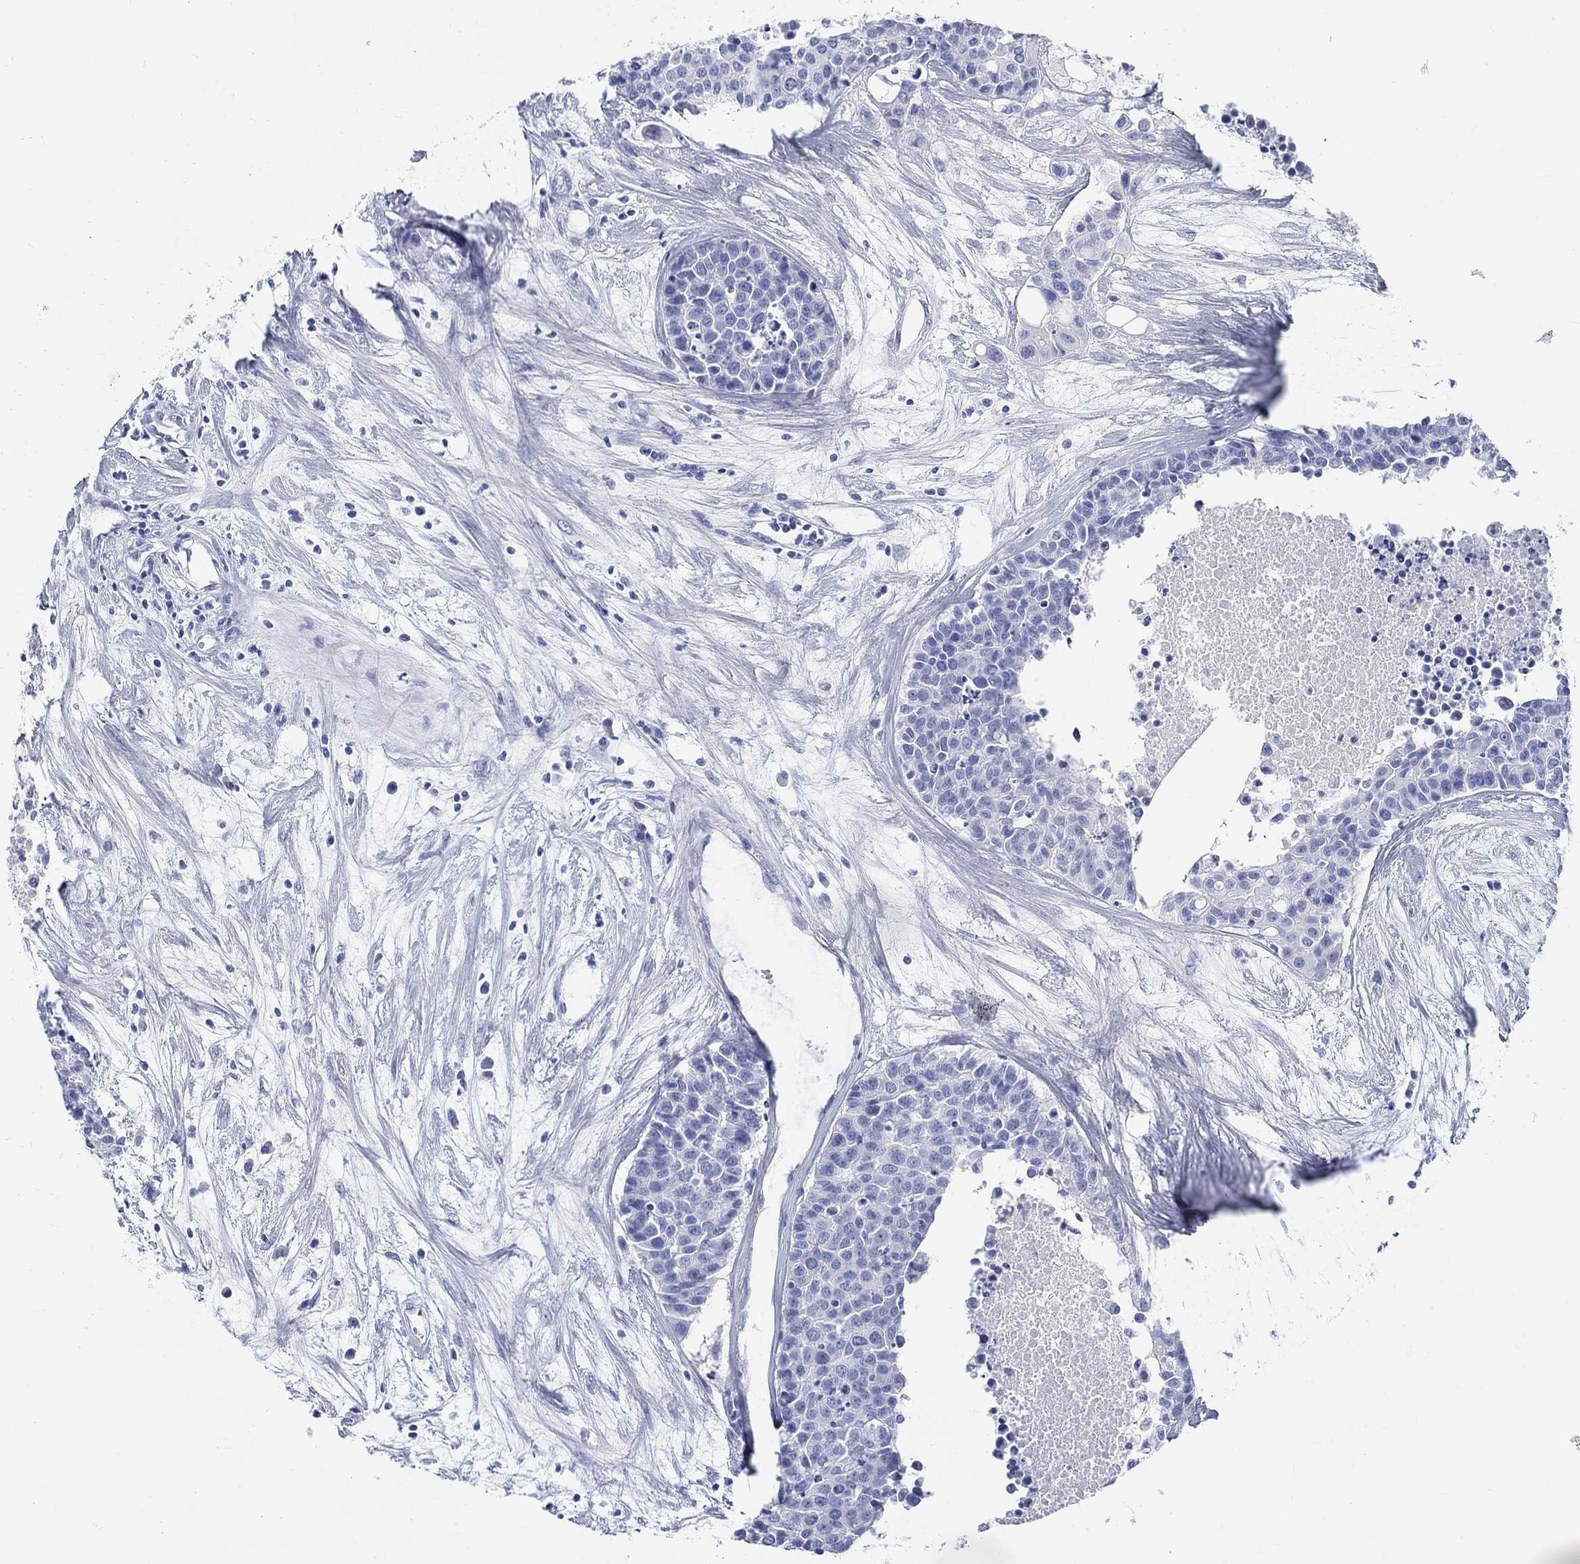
{"staining": {"intensity": "negative", "quantity": "none", "location": "none"}, "tissue": "carcinoid", "cell_type": "Tumor cells", "image_type": "cancer", "snomed": [{"axis": "morphology", "description": "Carcinoid, malignant, NOS"}, {"axis": "topography", "description": "Colon"}], "caption": "An image of human carcinoid (malignant) is negative for staining in tumor cells. (DAB immunohistochemistry, high magnification).", "gene": "CRYGS", "patient": {"sex": "male", "age": 81}}